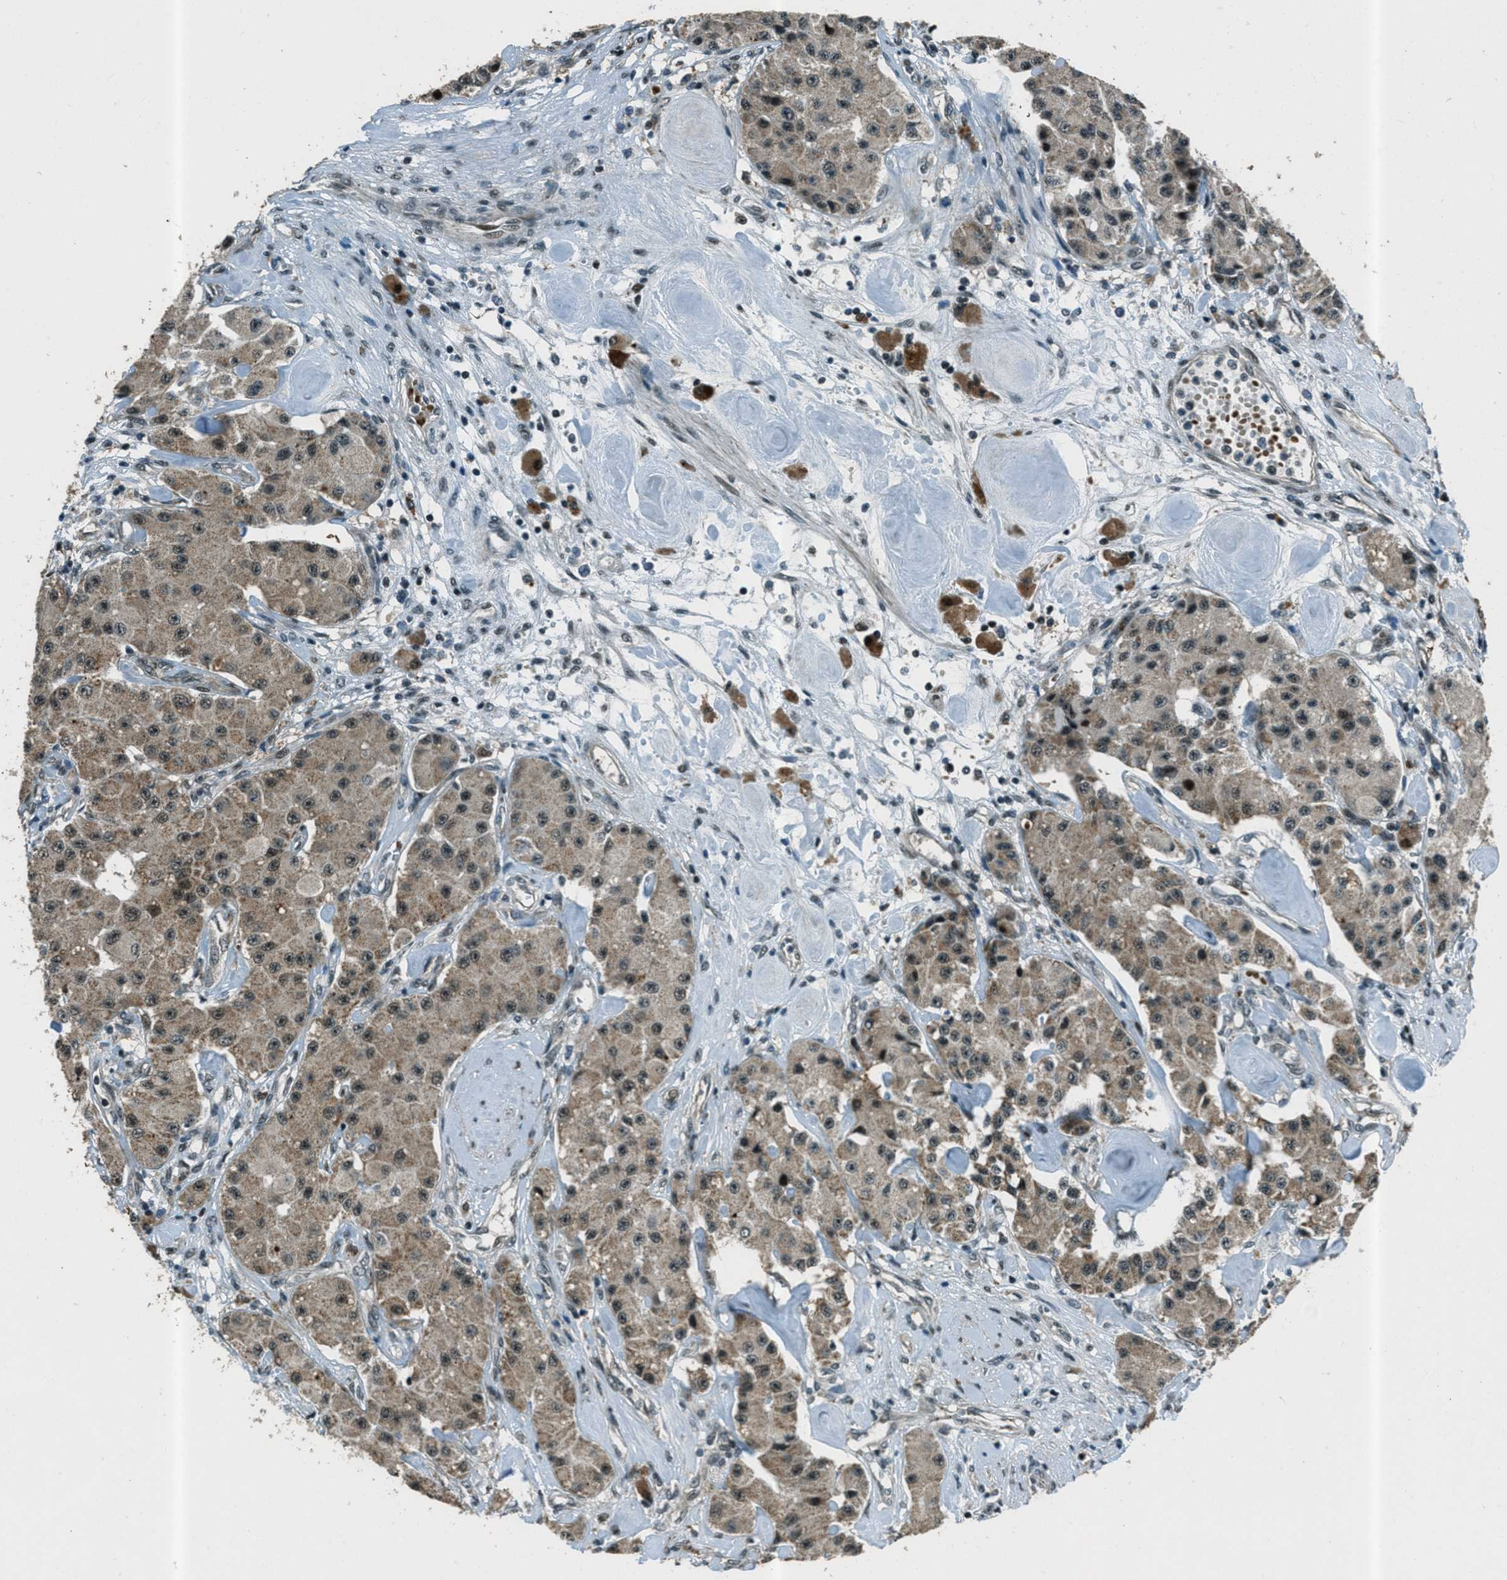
{"staining": {"intensity": "moderate", "quantity": ">75%", "location": "cytoplasmic/membranous,nuclear"}, "tissue": "carcinoid", "cell_type": "Tumor cells", "image_type": "cancer", "snomed": [{"axis": "morphology", "description": "Carcinoid, malignant, NOS"}, {"axis": "topography", "description": "Pancreas"}], "caption": "Protein staining exhibits moderate cytoplasmic/membranous and nuclear staining in about >75% of tumor cells in carcinoid. (Stains: DAB (3,3'-diaminobenzidine) in brown, nuclei in blue, Microscopy: brightfield microscopy at high magnification).", "gene": "TARDBP", "patient": {"sex": "male", "age": 41}}